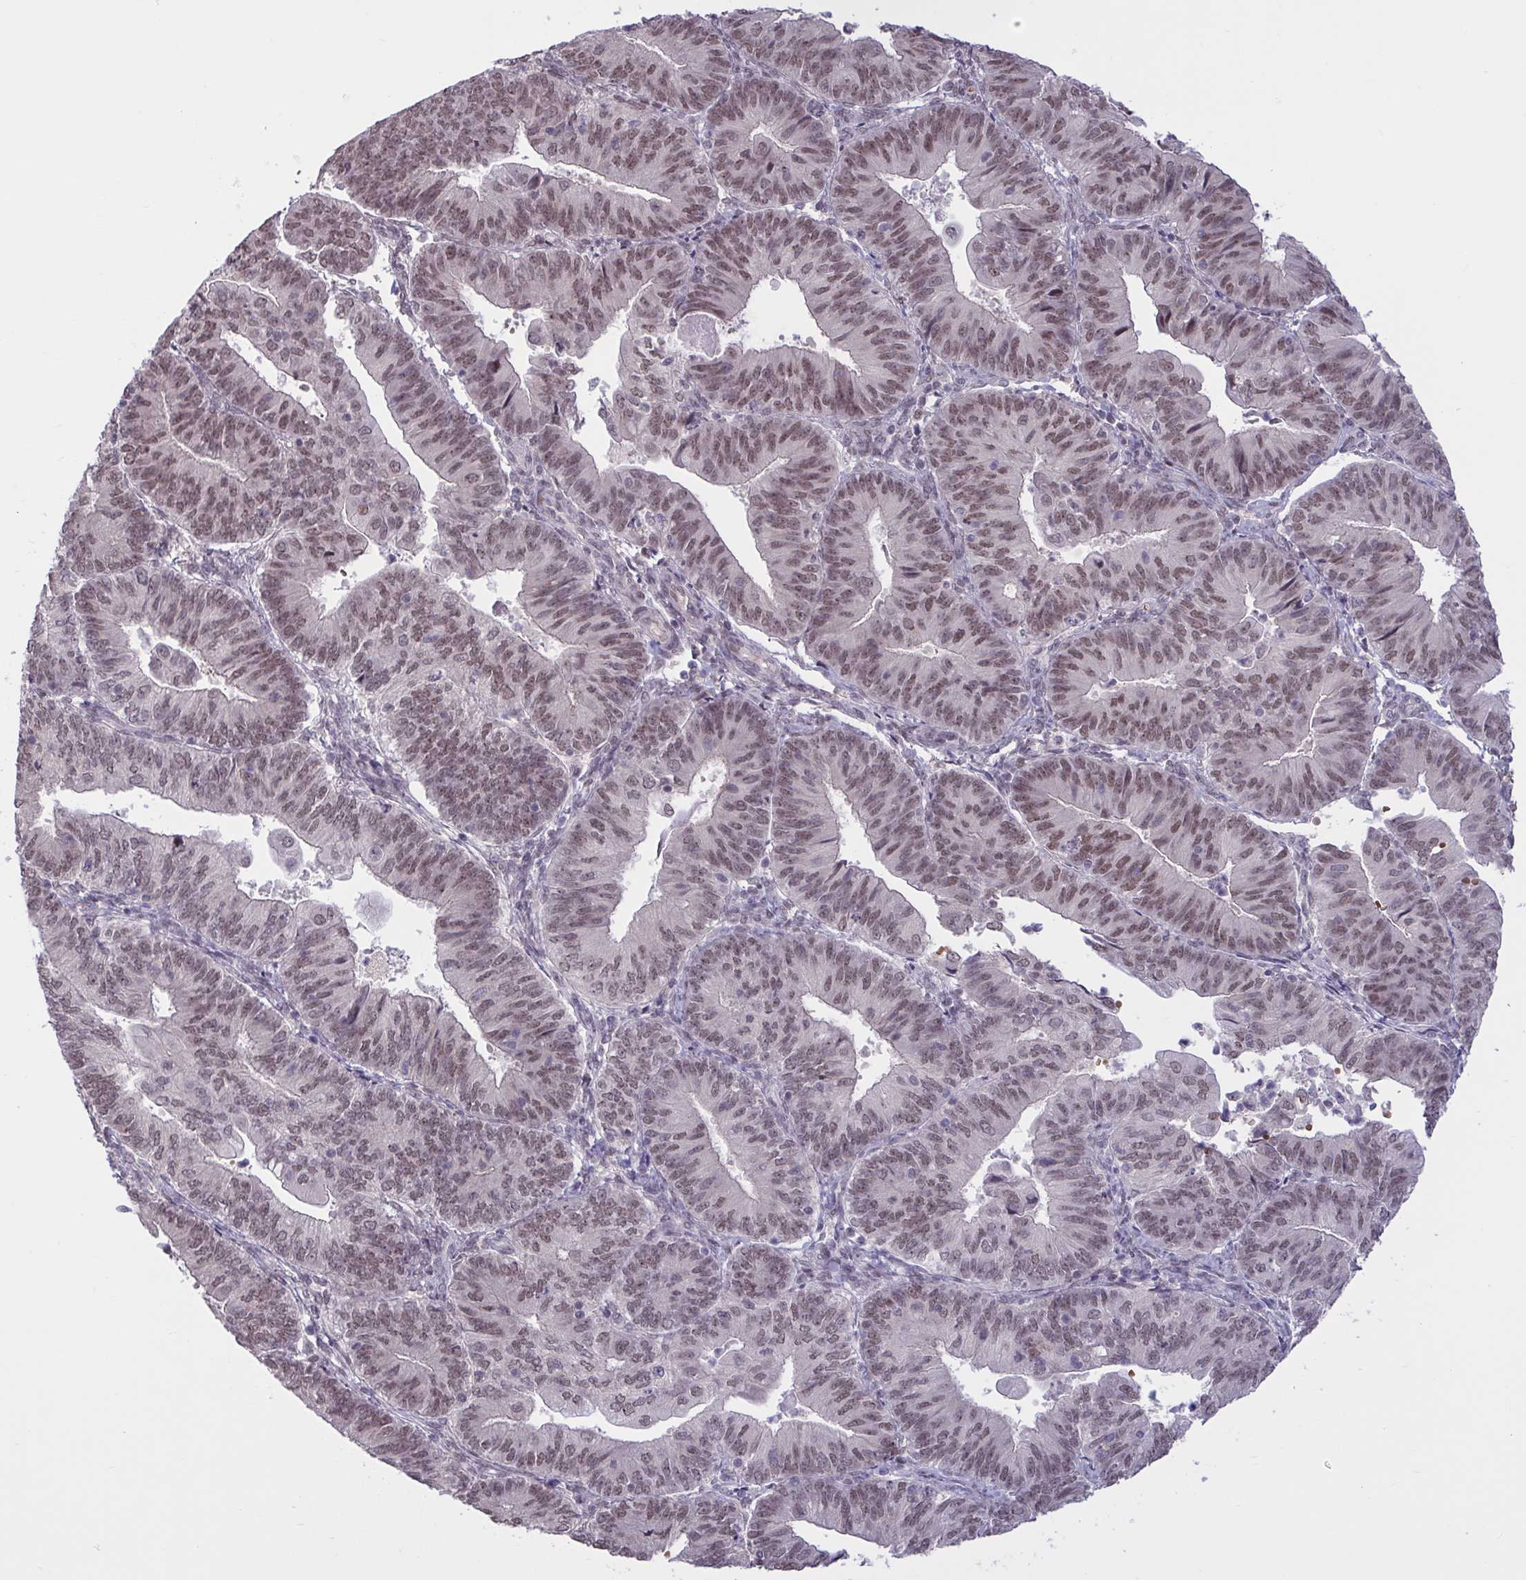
{"staining": {"intensity": "moderate", "quantity": ">75%", "location": "nuclear"}, "tissue": "endometrial cancer", "cell_type": "Tumor cells", "image_type": "cancer", "snomed": [{"axis": "morphology", "description": "Adenocarcinoma, NOS"}, {"axis": "topography", "description": "Endometrium"}], "caption": "A micrograph showing moderate nuclear expression in about >75% of tumor cells in endometrial cancer (adenocarcinoma), as visualized by brown immunohistochemical staining.", "gene": "ZNF414", "patient": {"sex": "female", "age": 65}}